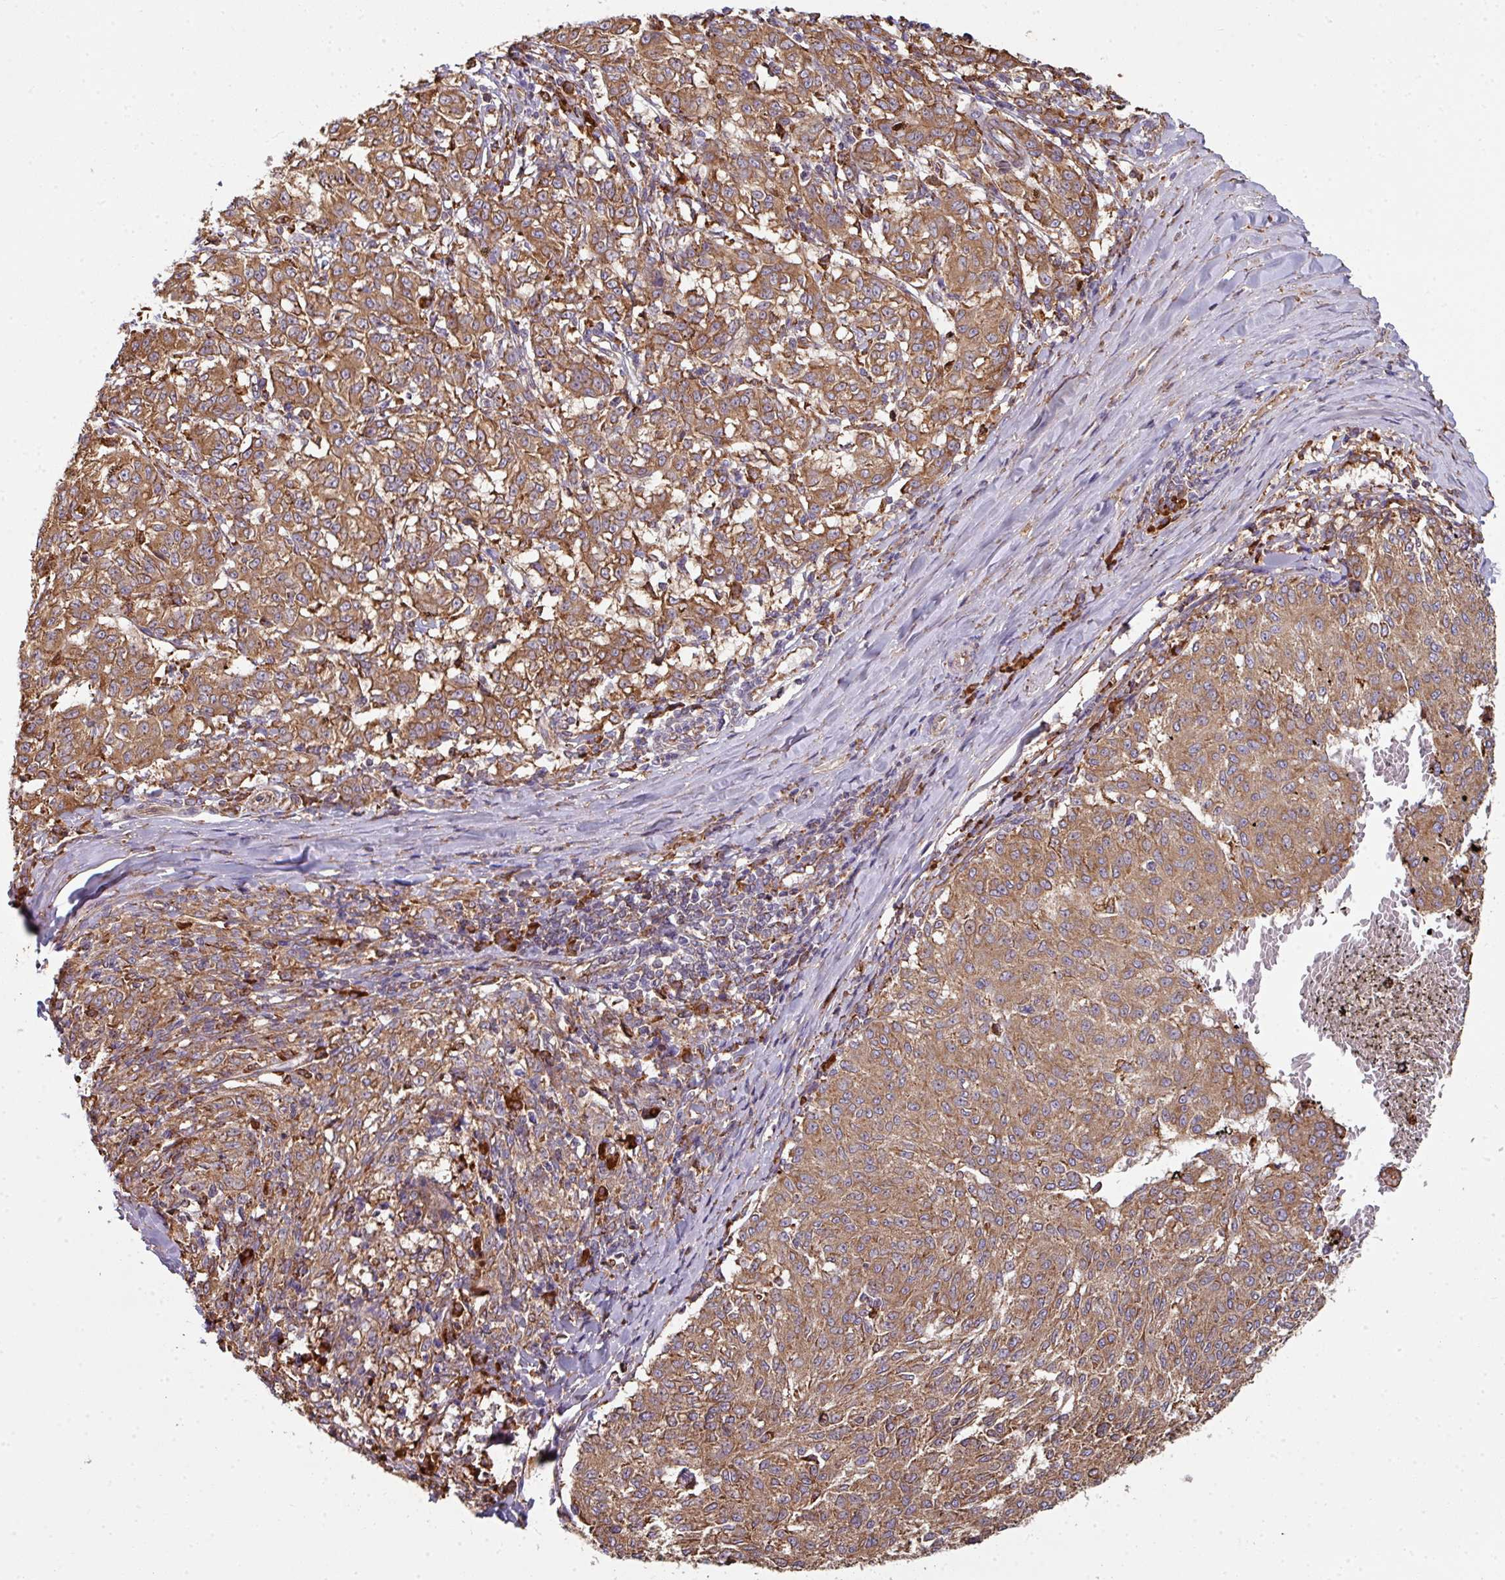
{"staining": {"intensity": "moderate", "quantity": ">75%", "location": "cytoplasmic/membranous"}, "tissue": "melanoma", "cell_type": "Tumor cells", "image_type": "cancer", "snomed": [{"axis": "morphology", "description": "Malignant melanoma, NOS"}, {"axis": "topography", "description": "Skin"}], "caption": "Immunohistochemistry image of human malignant melanoma stained for a protein (brown), which shows medium levels of moderate cytoplasmic/membranous positivity in about >75% of tumor cells.", "gene": "FAT4", "patient": {"sex": "female", "age": 72}}